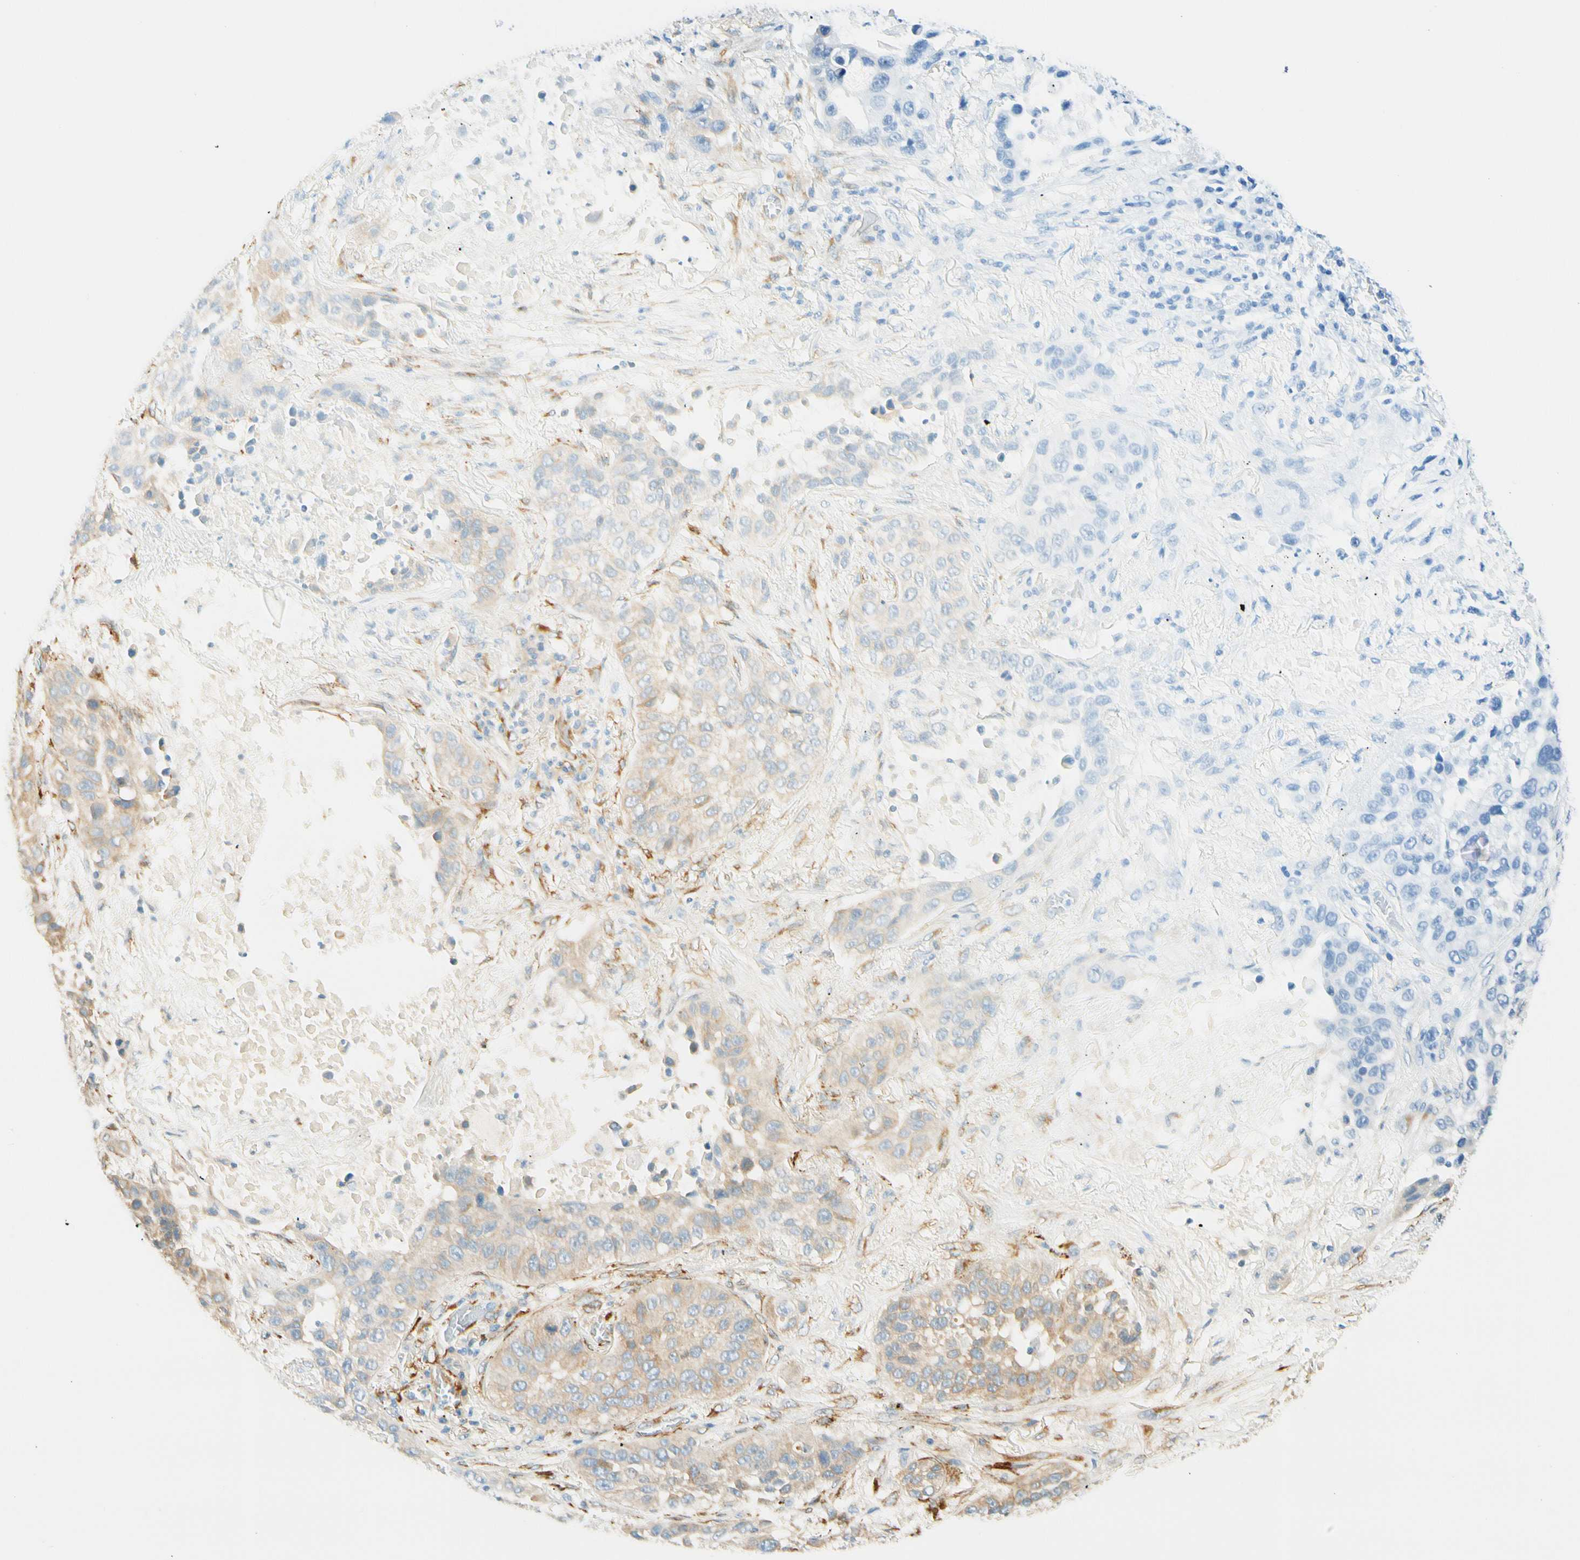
{"staining": {"intensity": "weak", "quantity": "25%-75%", "location": "cytoplasmic/membranous"}, "tissue": "lung cancer", "cell_type": "Tumor cells", "image_type": "cancer", "snomed": [{"axis": "morphology", "description": "Squamous cell carcinoma, NOS"}, {"axis": "topography", "description": "Lung"}], "caption": "DAB immunohistochemical staining of lung squamous cell carcinoma demonstrates weak cytoplasmic/membranous protein staining in approximately 25%-75% of tumor cells.", "gene": "FKBP7", "patient": {"sex": "male", "age": 57}}